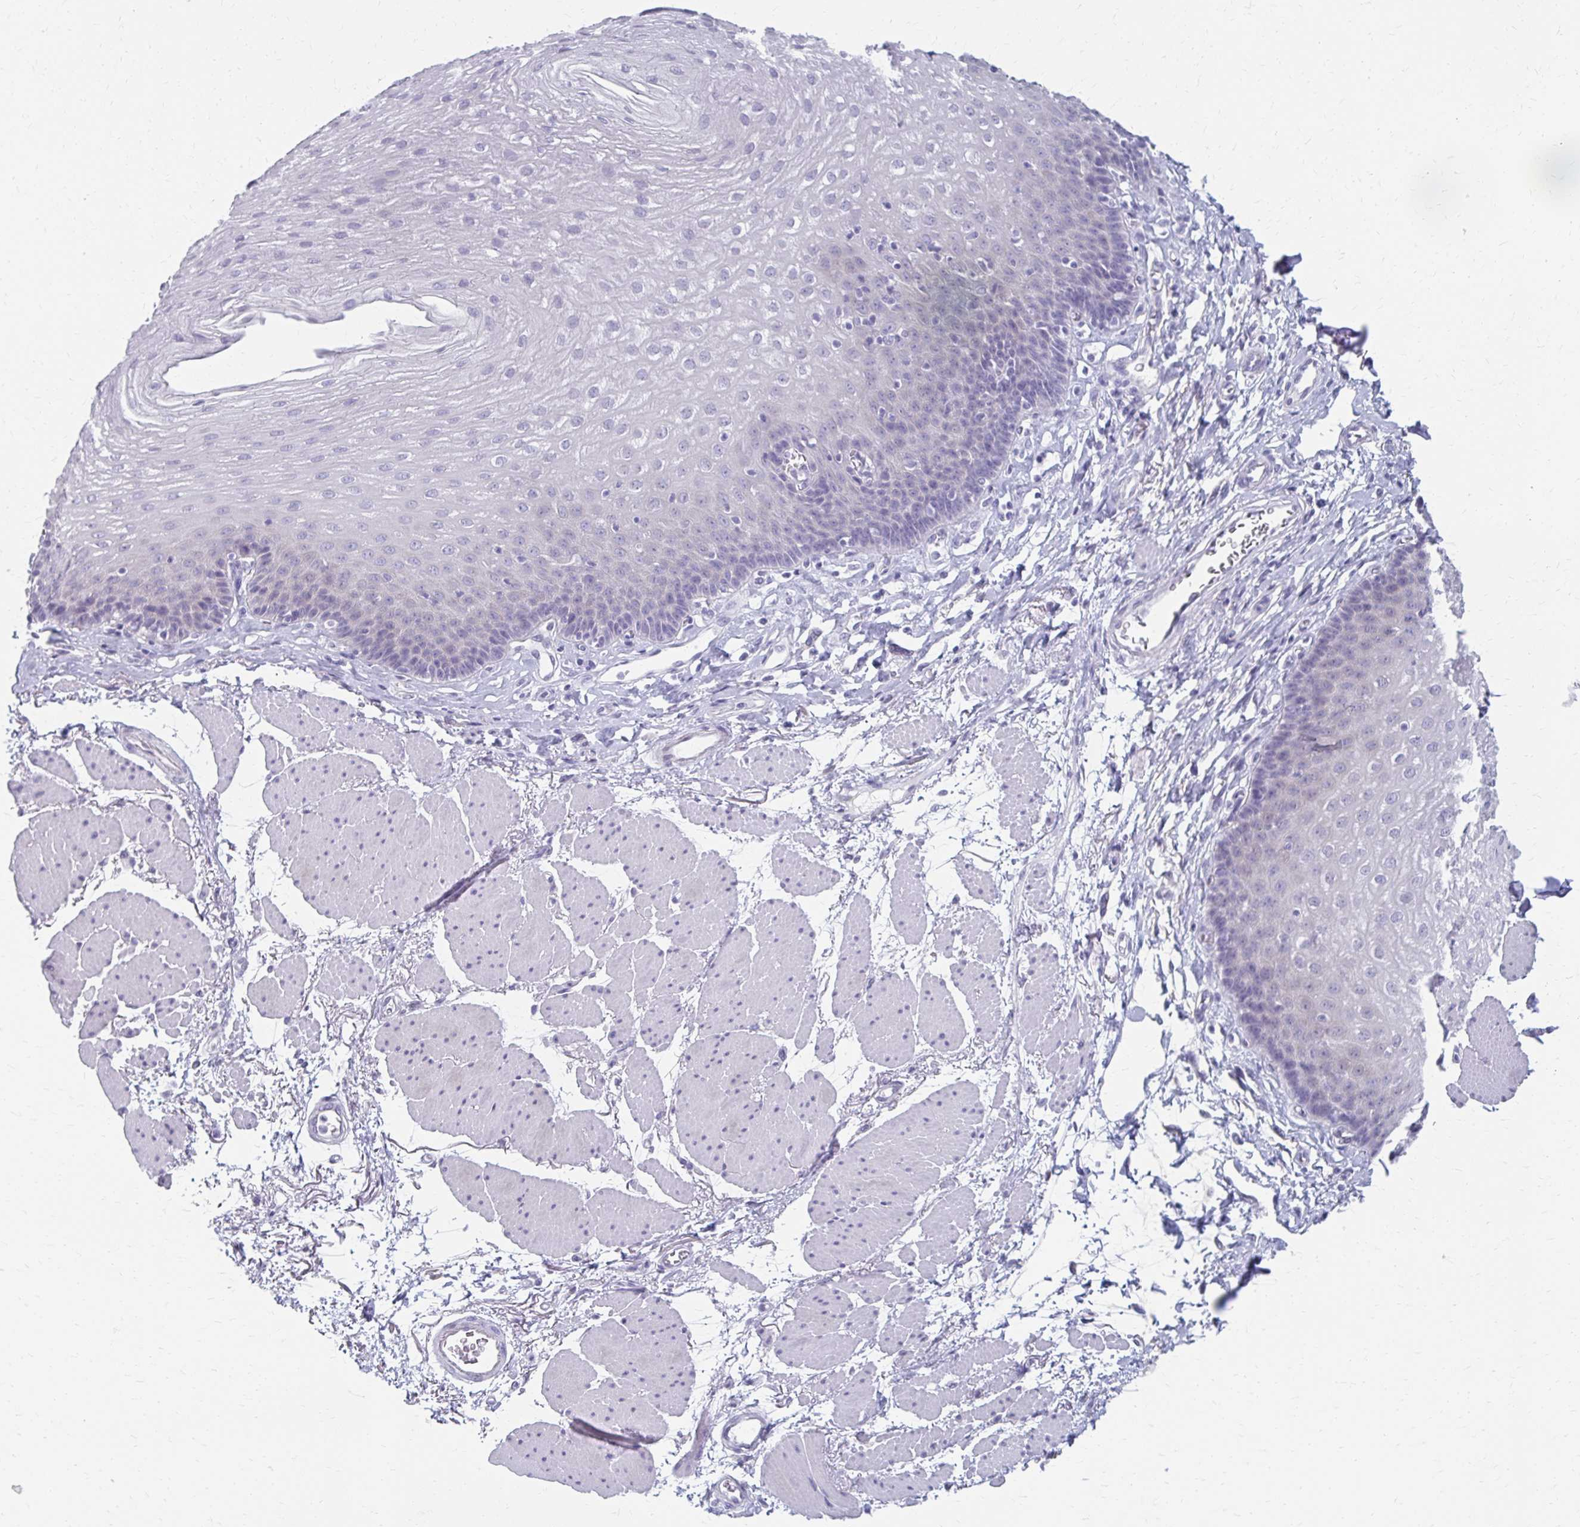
{"staining": {"intensity": "negative", "quantity": "none", "location": "none"}, "tissue": "esophagus", "cell_type": "Squamous epithelial cells", "image_type": "normal", "snomed": [{"axis": "morphology", "description": "Normal tissue, NOS"}, {"axis": "topography", "description": "Esophagus"}], "caption": "The photomicrograph exhibits no significant expression in squamous epithelial cells of esophagus. The staining is performed using DAB brown chromogen with nuclei counter-stained in using hematoxylin.", "gene": "CYB5A", "patient": {"sex": "female", "age": 81}}